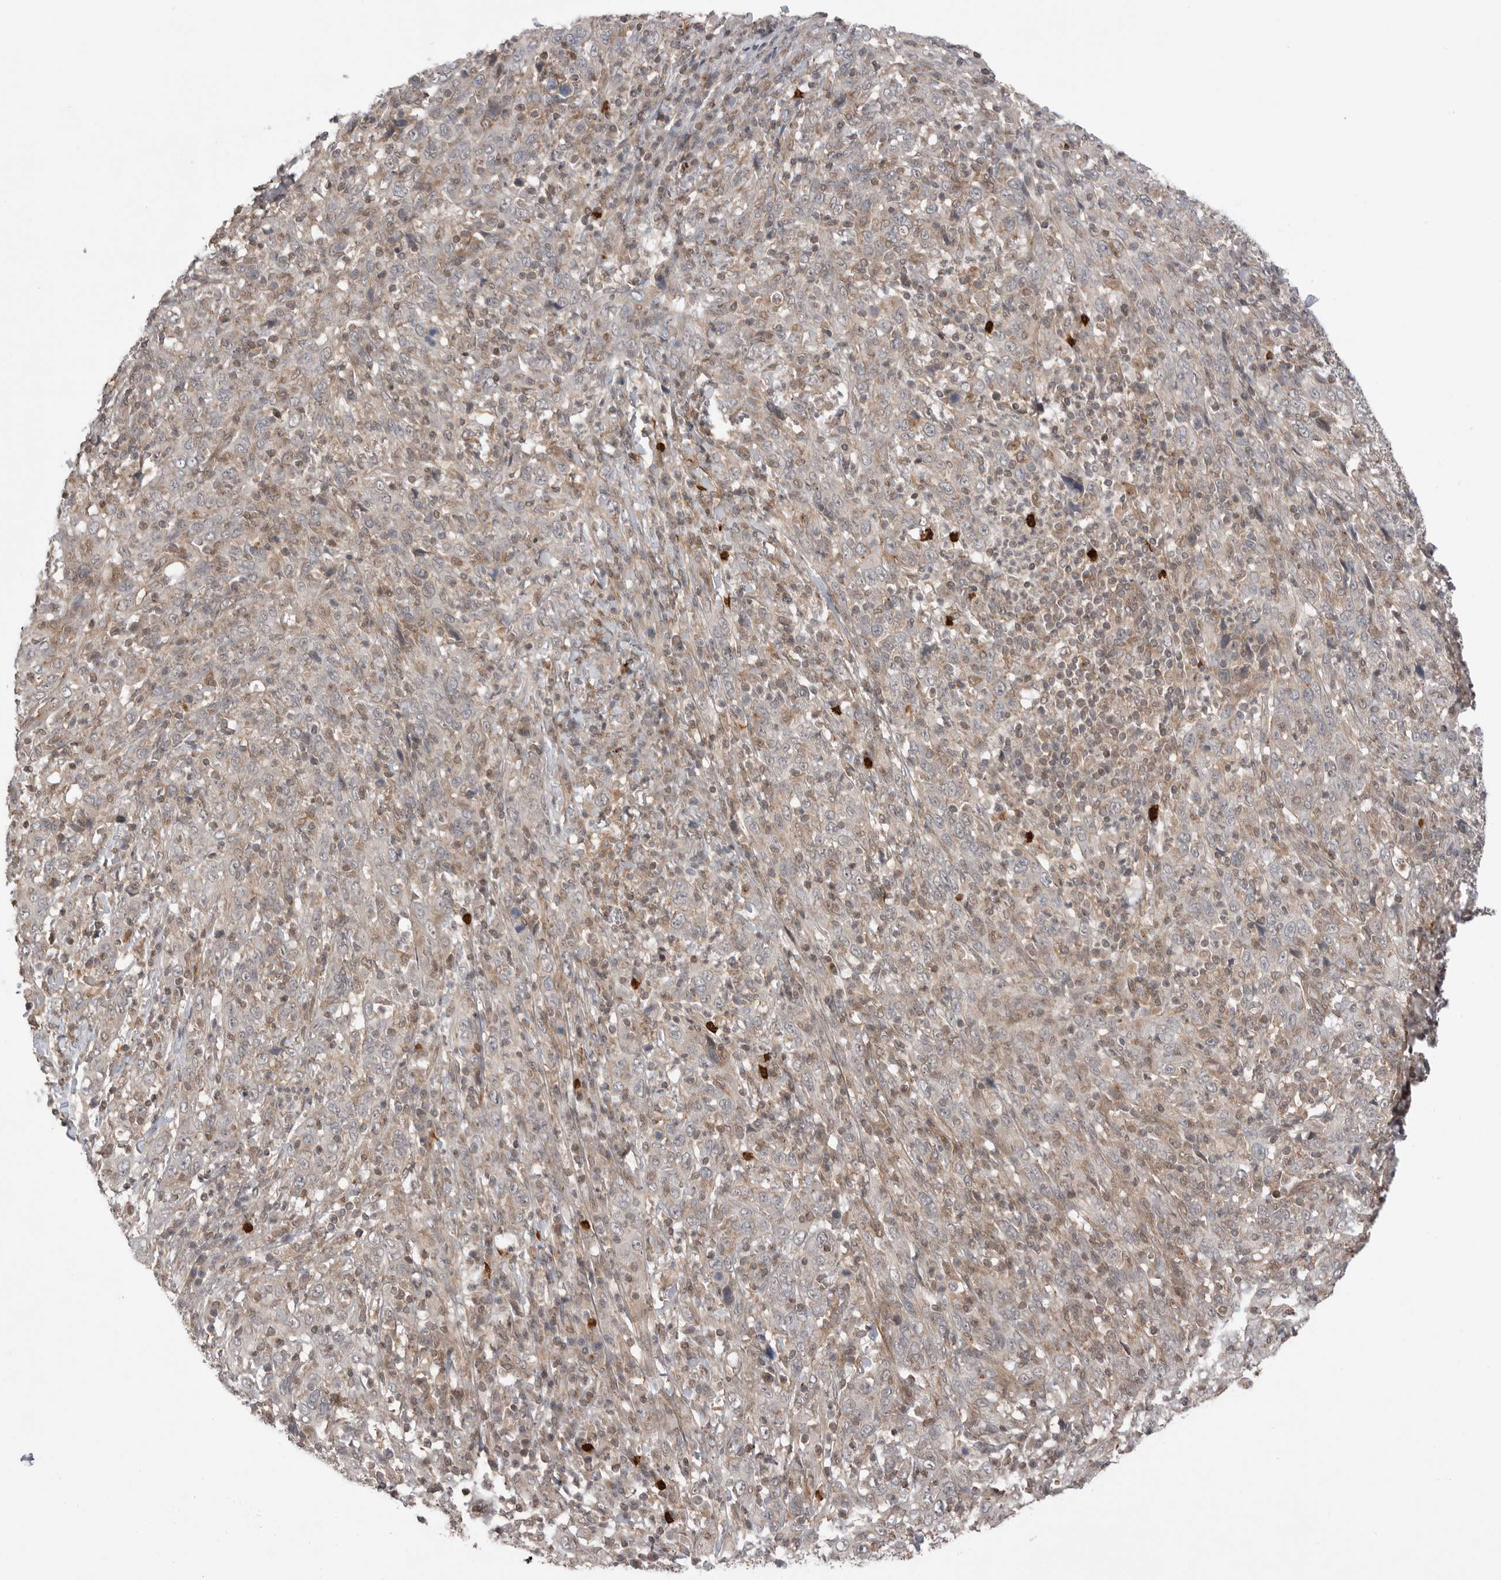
{"staining": {"intensity": "negative", "quantity": "none", "location": "none"}, "tissue": "cervical cancer", "cell_type": "Tumor cells", "image_type": "cancer", "snomed": [{"axis": "morphology", "description": "Squamous cell carcinoma, NOS"}, {"axis": "topography", "description": "Cervix"}], "caption": "Immunohistochemistry (IHC) photomicrograph of cervical cancer stained for a protein (brown), which reveals no staining in tumor cells.", "gene": "PEAK1", "patient": {"sex": "female", "age": 46}}